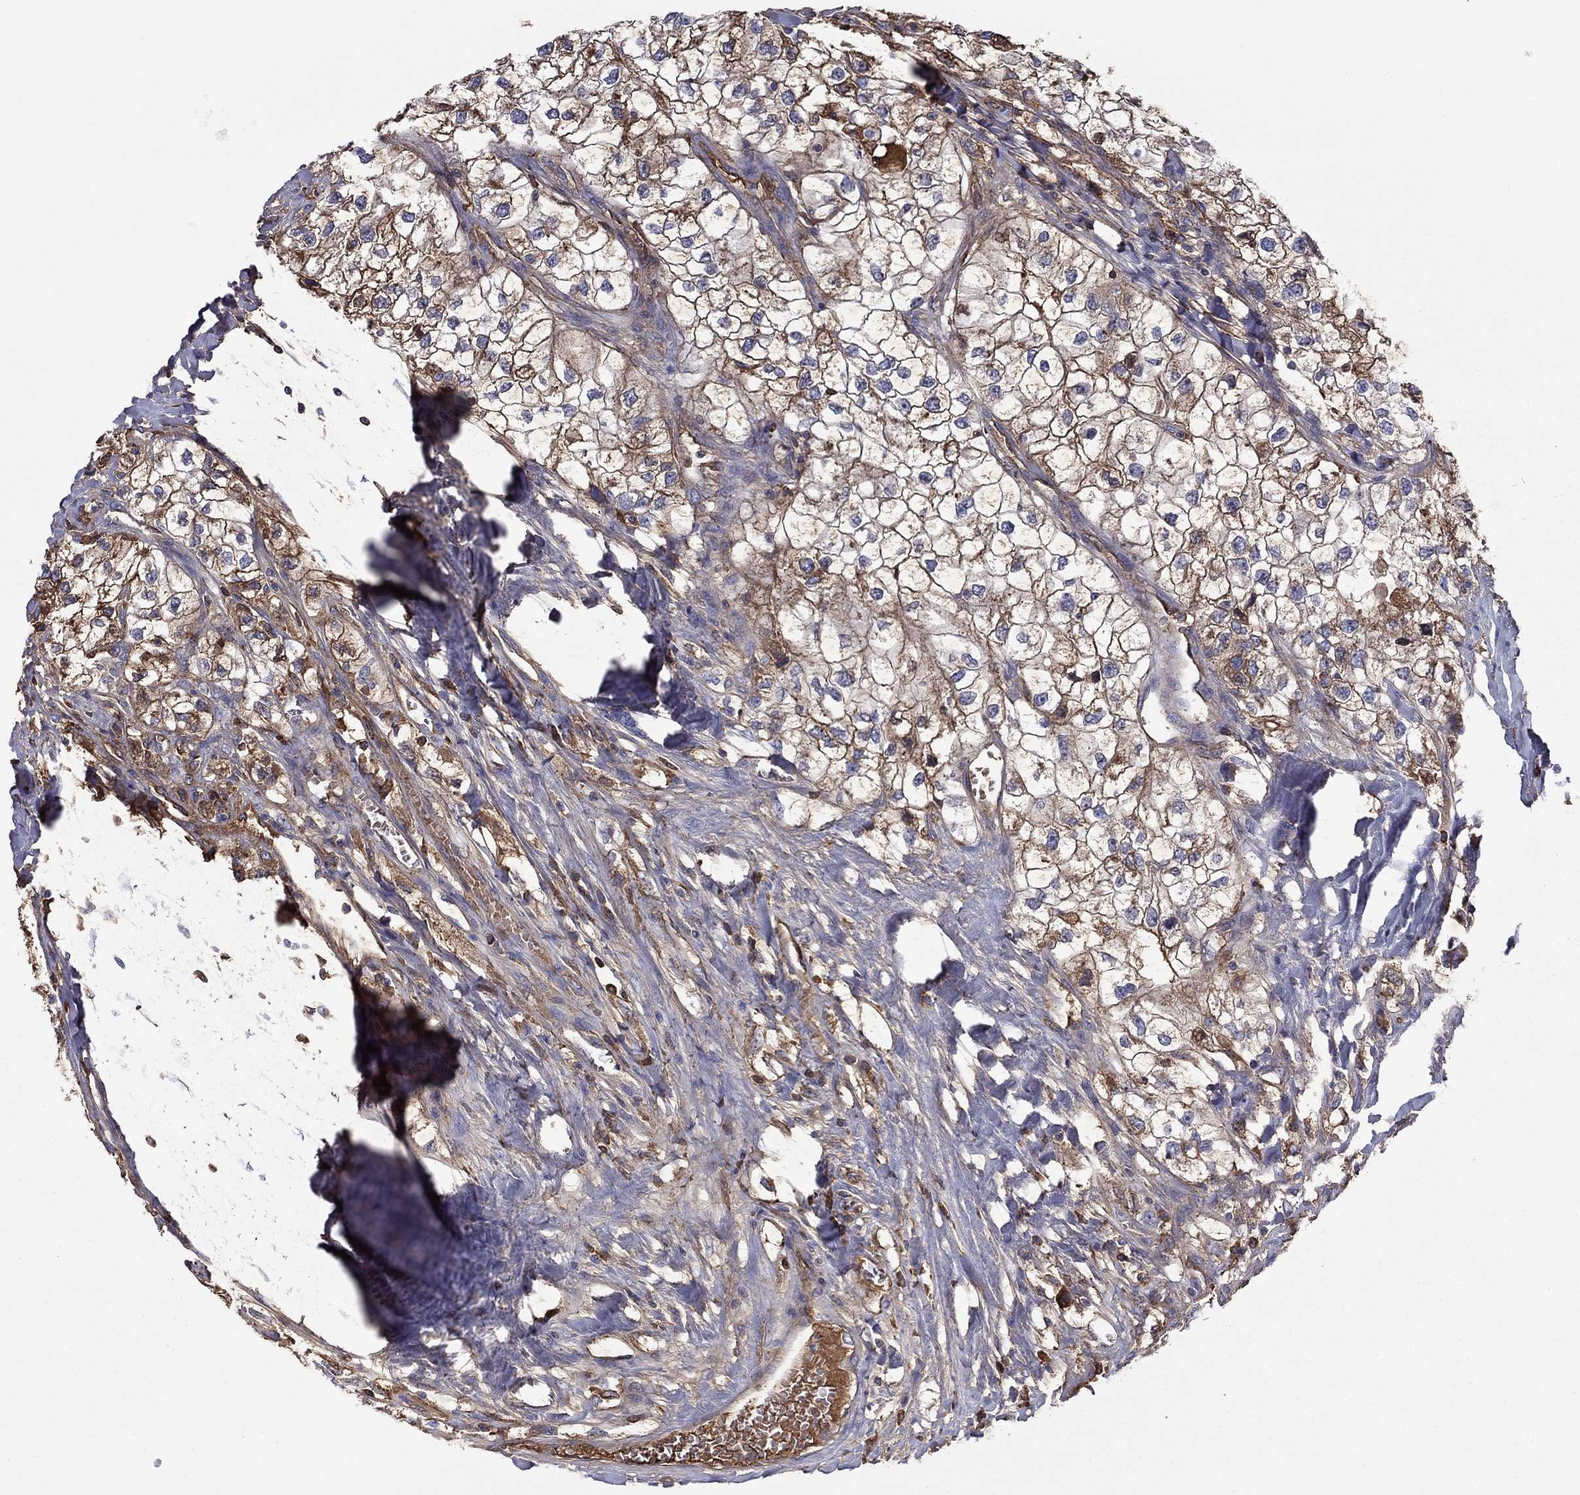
{"staining": {"intensity": "strong", "quantity": "25%-75%", "location": "cytoplasmic/membranous"}, "tissue": "renal cancer", "cell_type": "Tumor cells", "image_type": "cancer", "snomed": [{"axis": "morphology", "description": "Adenocarcinoma, NOS"}, {"axis": "topography", "description": "Kidney"}], "caption": "A high amount of strong cytoplasmic/membranous staining is present in about 25%-75% of tumor cells in renal cancer (adenocarcinoma) tissue. The protein is shown in brown color, while the nuclei are stained blue.", "gene": "HPX", "patient": {"sex": "male", "age": 59}}